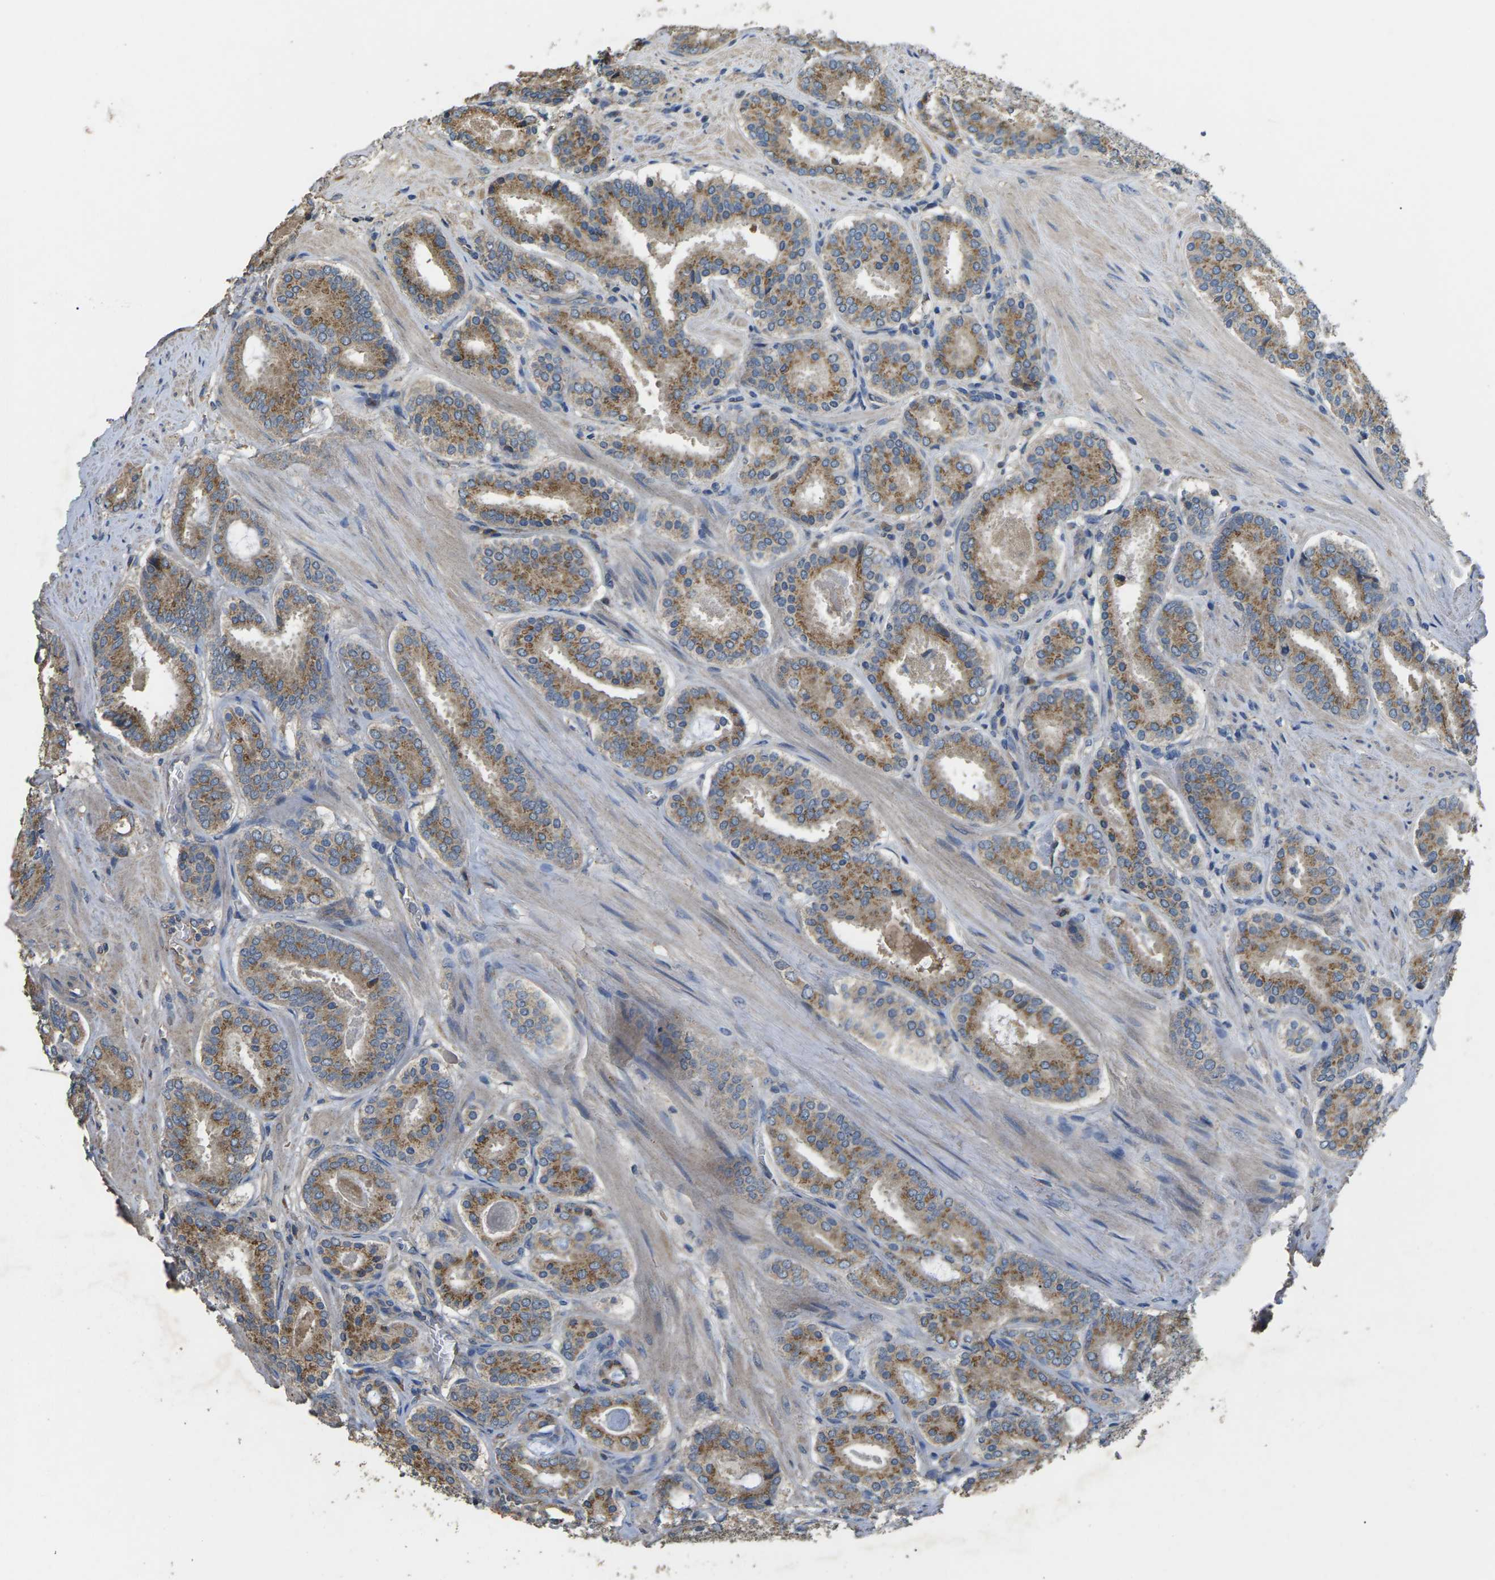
{"staining": {"intensity": "moderate", "quantity": ">75%", "location": "cytoplasmic/membranous"}, "tissue": "prostate cancer", "cell_type": "Tumor cells", "image_type": "cancer", "snomed": [{"axis": "morphology", "description": "Adenocarcinoma, Low grade"}, {"axis": "topography", "description": "Prostate"}], "caption": "Moderate cytoplasmic/membranous protein expression is identified in approximately >75% of tumor cells in prostate low-grade adenocarcinoma.", "gene": "B4GAT1", "patient": {"sex": "male", "age": 69}}